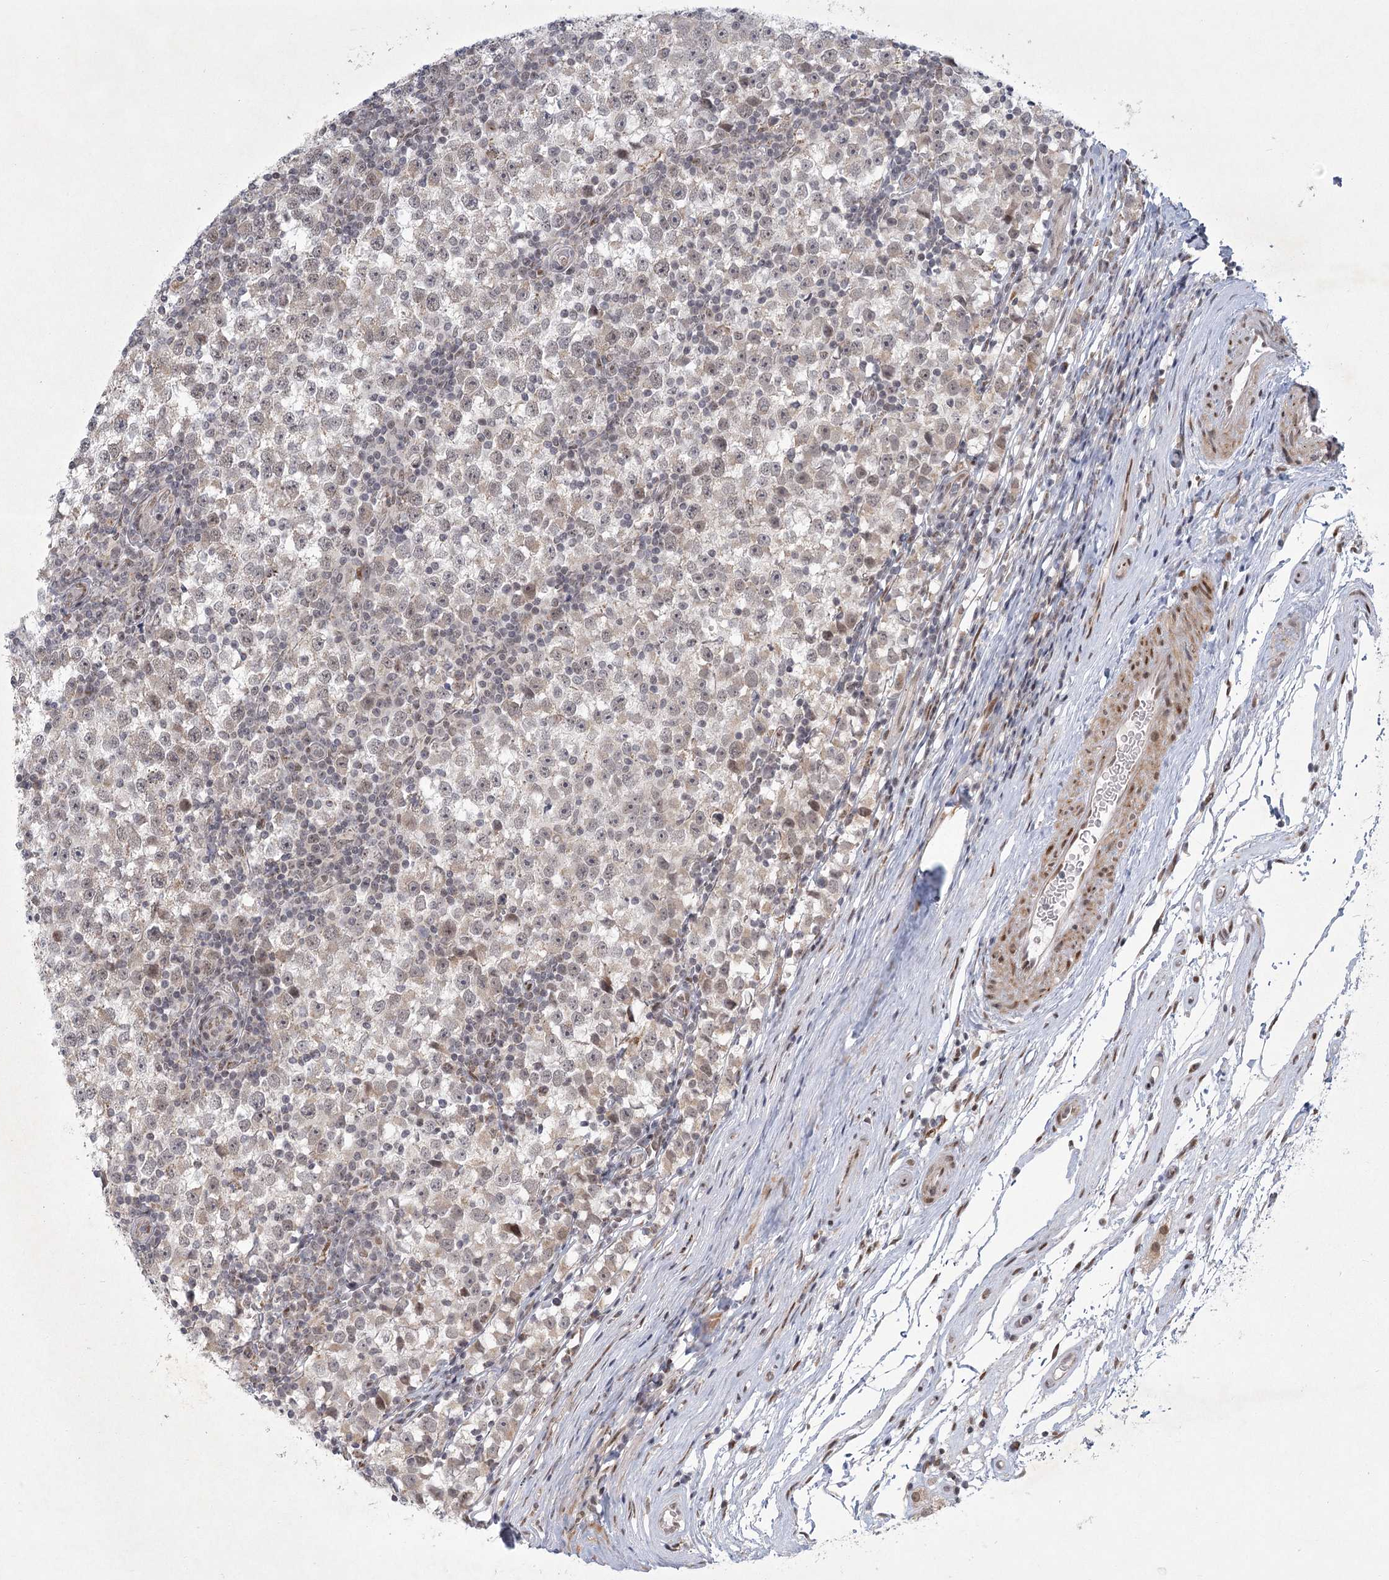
{"staining": {"intensity": "weak", "quantity": ">75%", "location": "nuclear"}, "tissue": "testis cancer", "cell_type": "Tumor cells", "image_type": "cancer", "snomed": [{"axis": "morphology", "description": "Seminoma, NOS"}, {"axis": "topography", "description": "Testis"}], "caption": "Immunohistochemical staining of seminoma (testis) displays weak nuclear protein staining in about >75% of tumor cells. The protein of interest is stained brown, and the nuclei are stained in blue (DAB IHC with brightfield microscopy, high magnification).", "gene": "CIB4", "patient": {"sex": "male", "age": 65}}